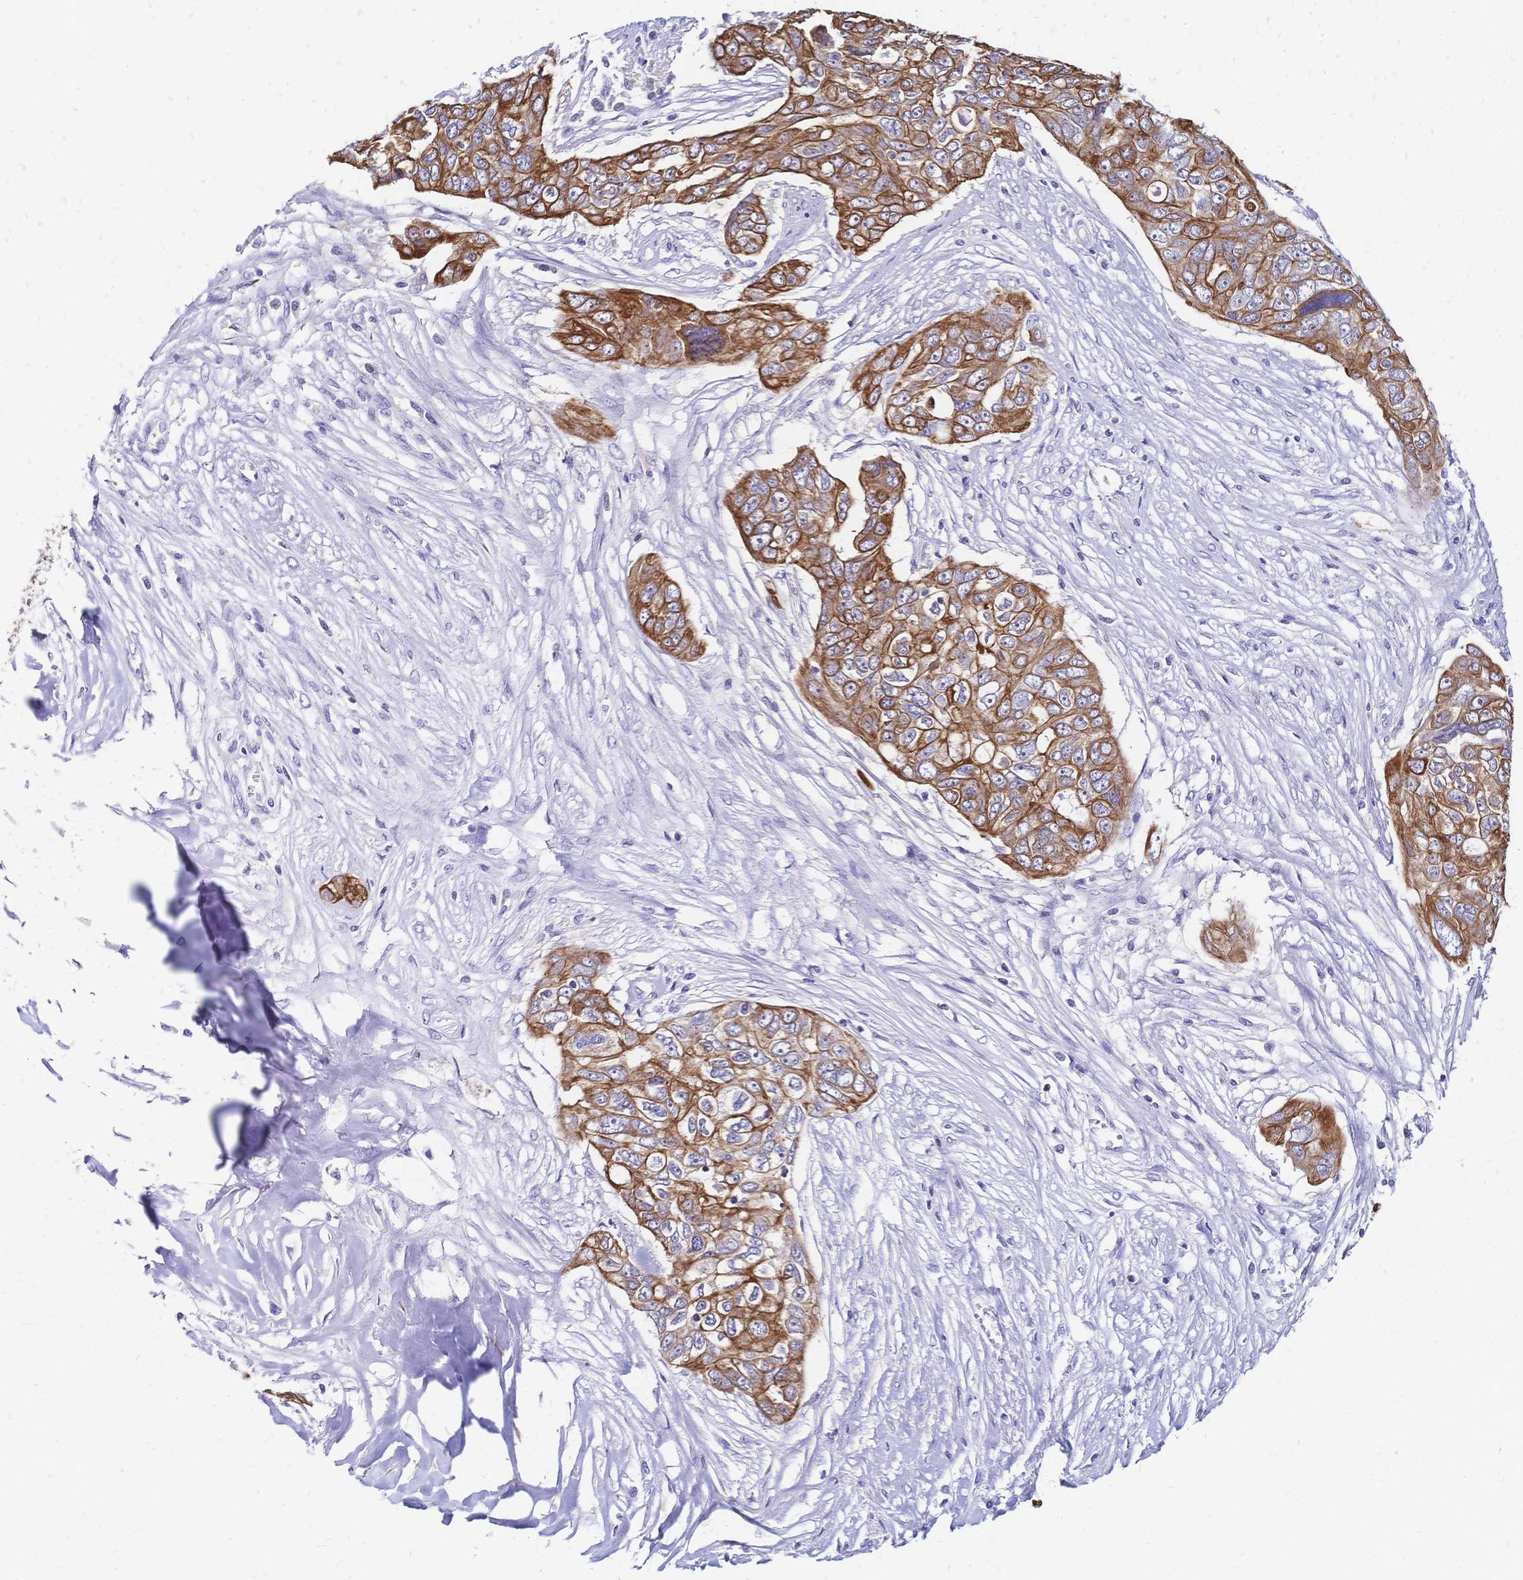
{"staining": {"intensity": "moderate", "quantity": ">75%", "location": "cytoplasmic/membranous"}, "tissue": "ovarian cancer", "cell_type": "Tumor cells", "image_type": "cancer", "snomed": [{"axis": "morphology", "description": "Carcinoma, endometroid"}, {"axis": "topography", "description": "Ovary"}], "caption": "Ovarian cancer stained with a protein marker demonstrates moderate staining in tumor cells.", "gene": "DTNB", "patient": {"sex": "female", "age": 70}}